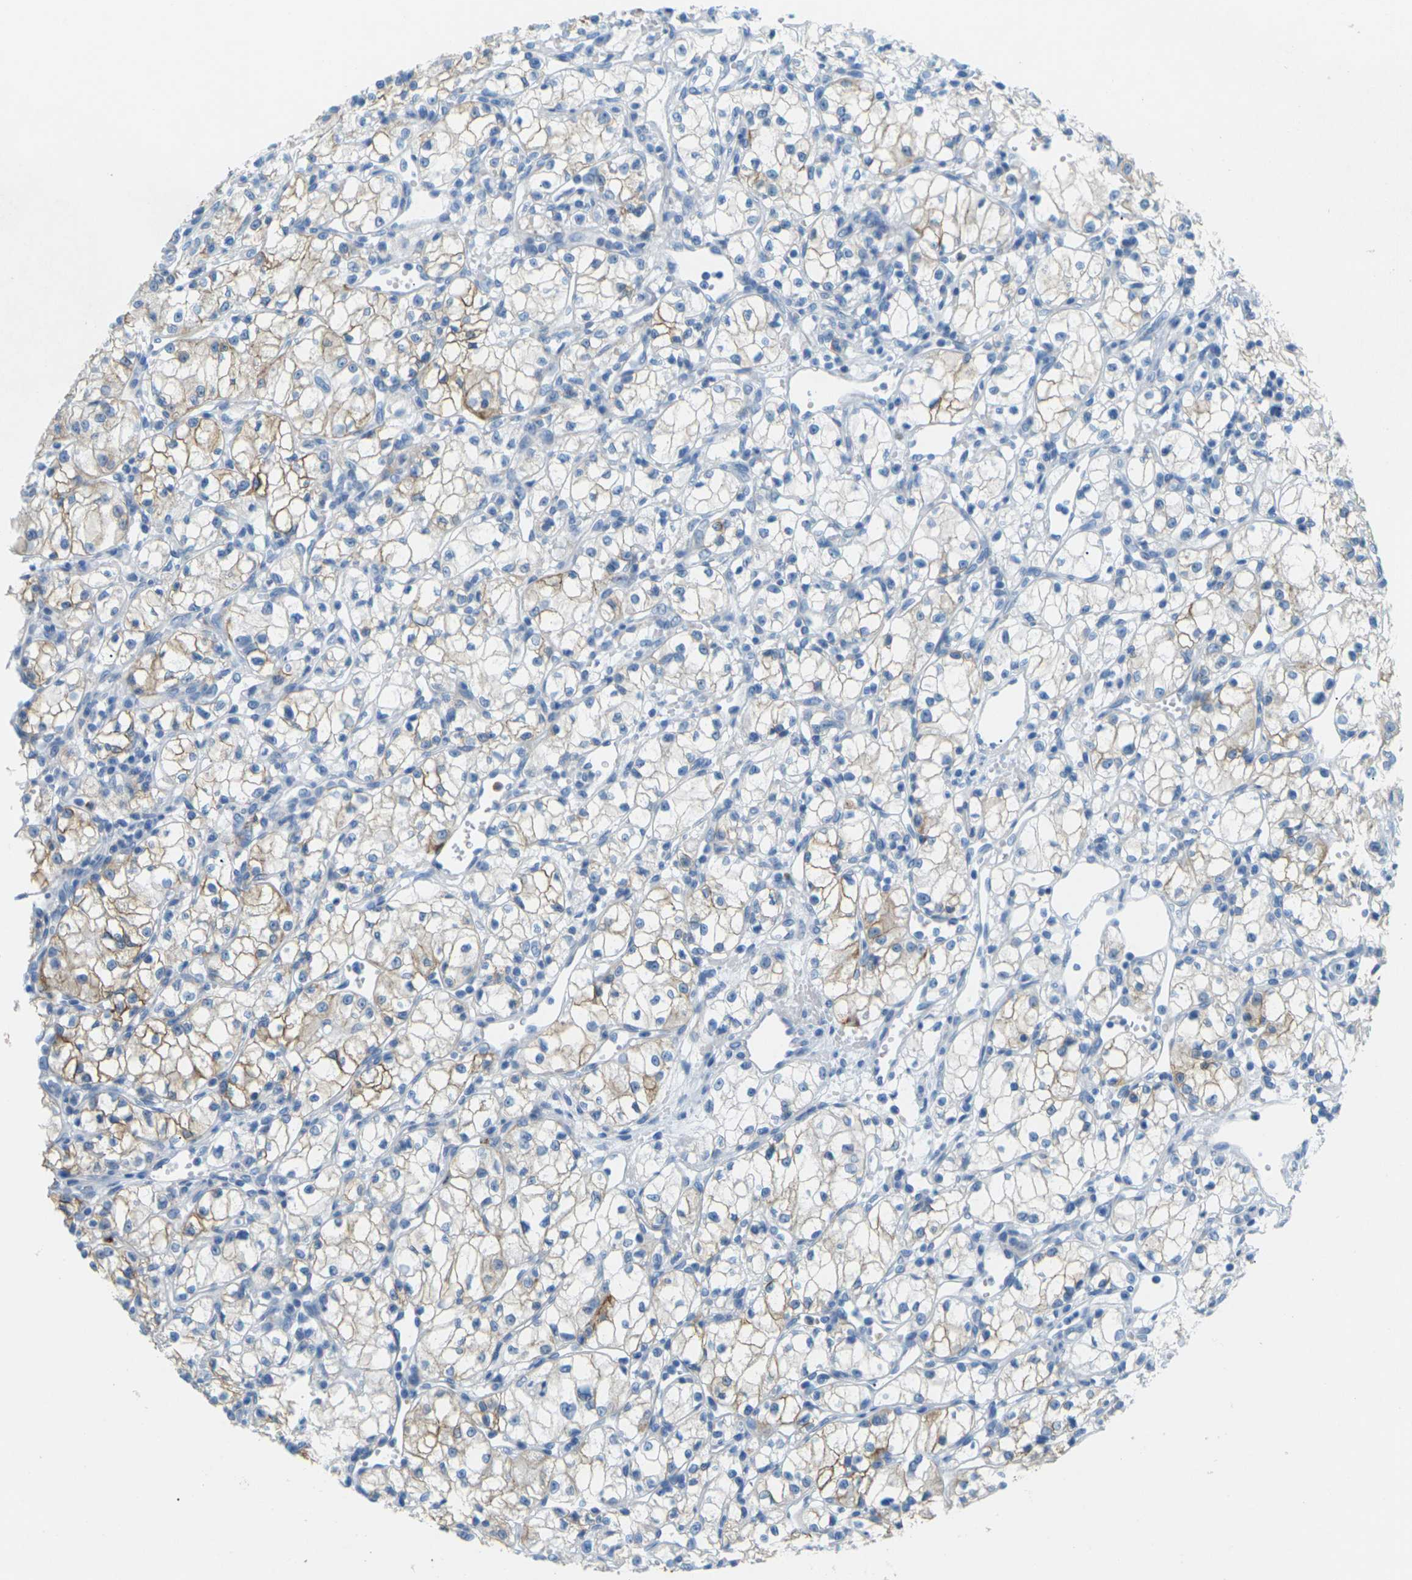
{"staining": {"intensity": "moderate", "quantity": "25%-75%", "location": "cytoplasmic/membranous"}, "tissue": "renal cancer", "cell_type": "Tumor cells", "image_type": "cancer", "snomed": [{"axis": "morphology", "description": "Normal tissue, NOS"}, {"axis": "morphology", "description": "Adenocarcinoma, NOS"}, {"axis": "topography", "description": "Kidney"}], "caption": "Immunohistochemistry (IHC) (DAB) staining of human renal cancer (adenocarcinoma) reveals moderate cytoplasmic/membranous protein expression in about 25%-75% of tumor cells.", "gene": "CDH16", "patient": {"sex": "male", "age": 59}}